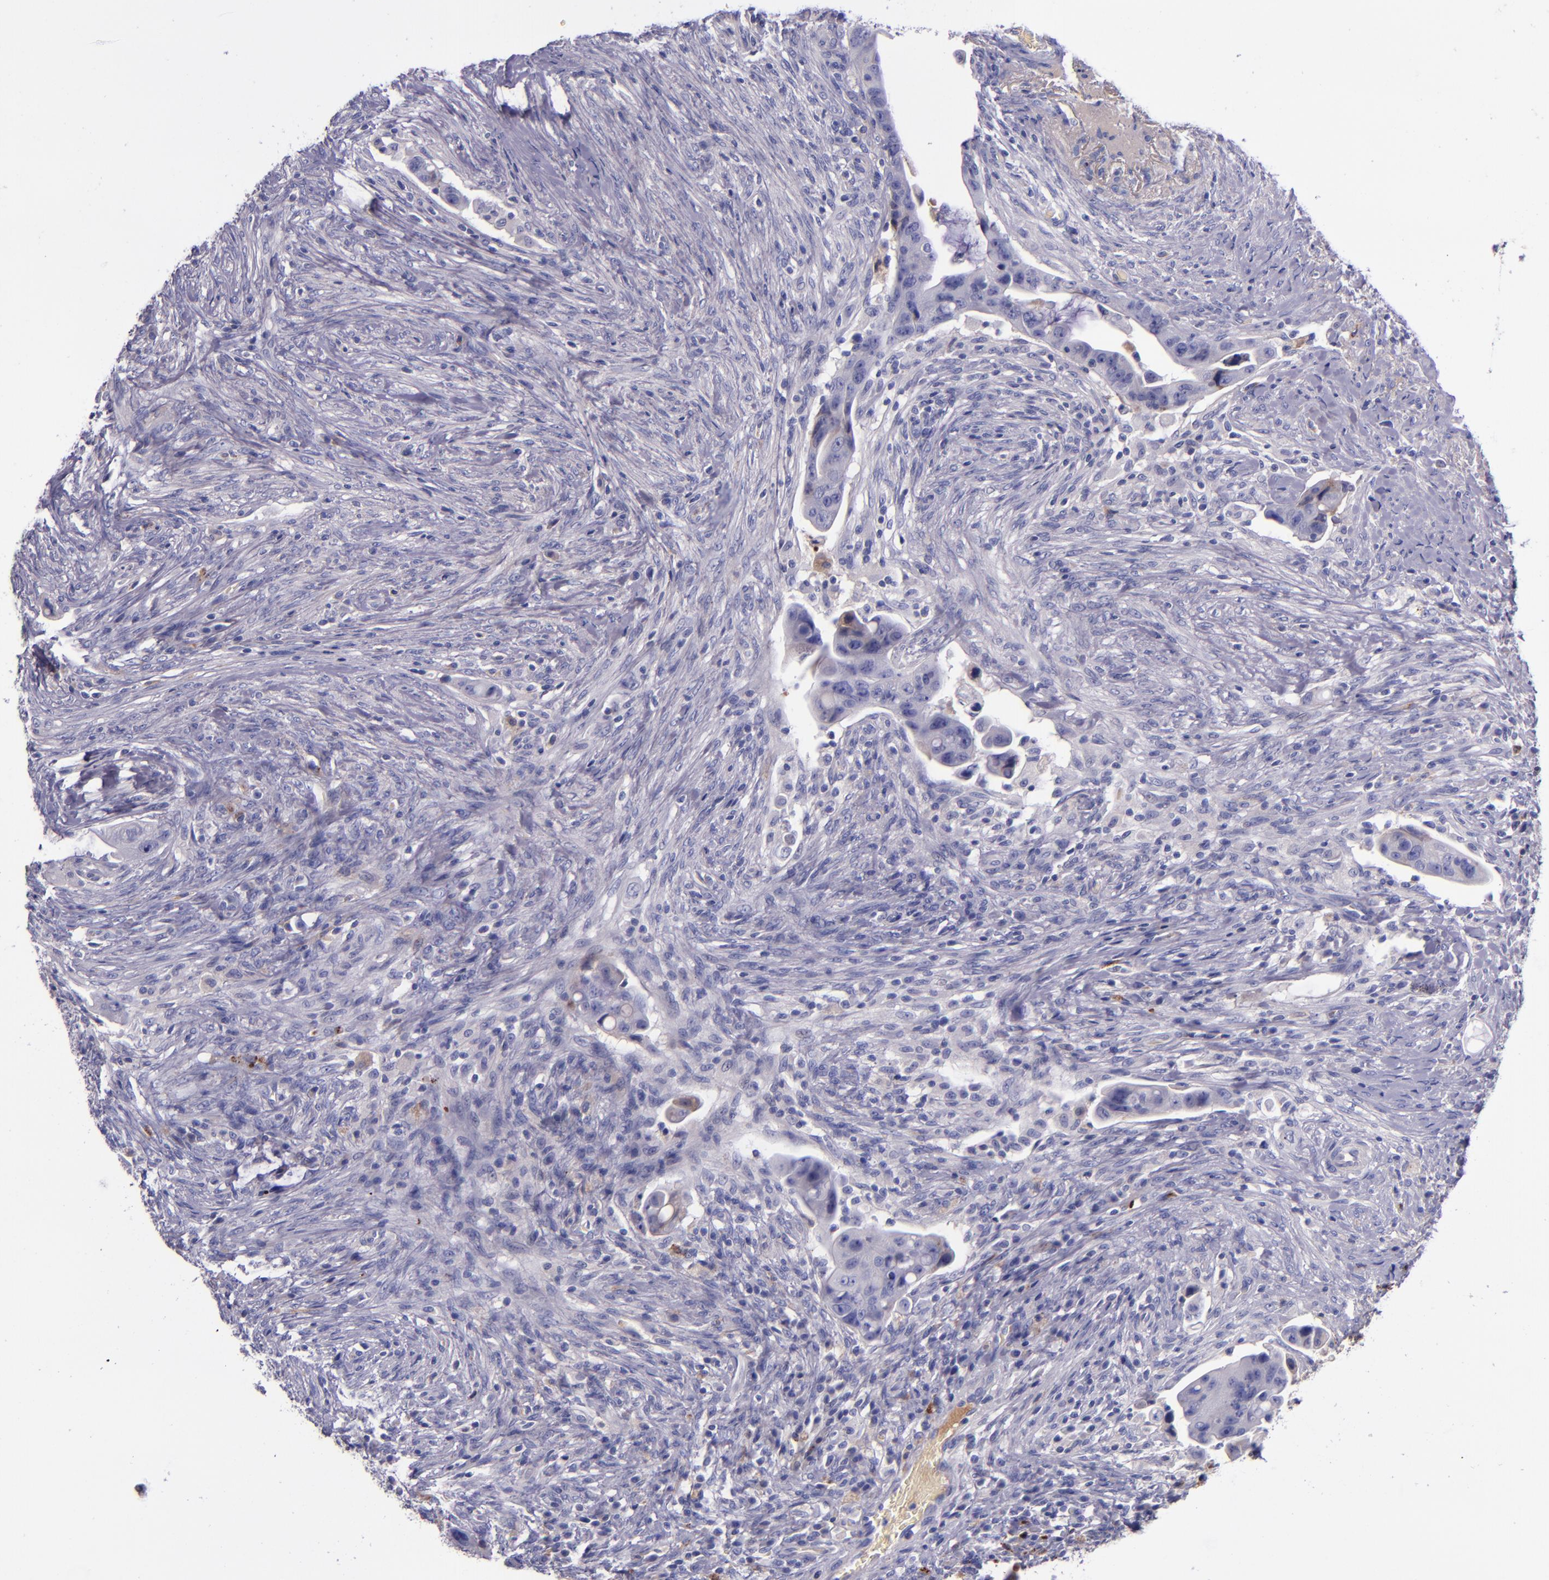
{"staining": {"intensity": "negative", "quantity": "none", "location": "none"}, "tissue": "colorectal cancer", "cell_type": "Tumor cells", "image_type": "cancer", "snomed": [{"axis": "morphology", "description": "Adenocarcinoma, NOS"}, {"axis": "topography", "description": "Rectum"}], "caption": "Immunohistochemical staining of adenocarcinoma (colorectal) reveals no significant positivity in tumor cells. The staining is performed using DAB (3,3'-diaminobenzidine) brown chromogen with nuclei counter-stained in using hematoxylin.", "gene": "KNG1", "patient": {"sex": "female", "age": 71}}